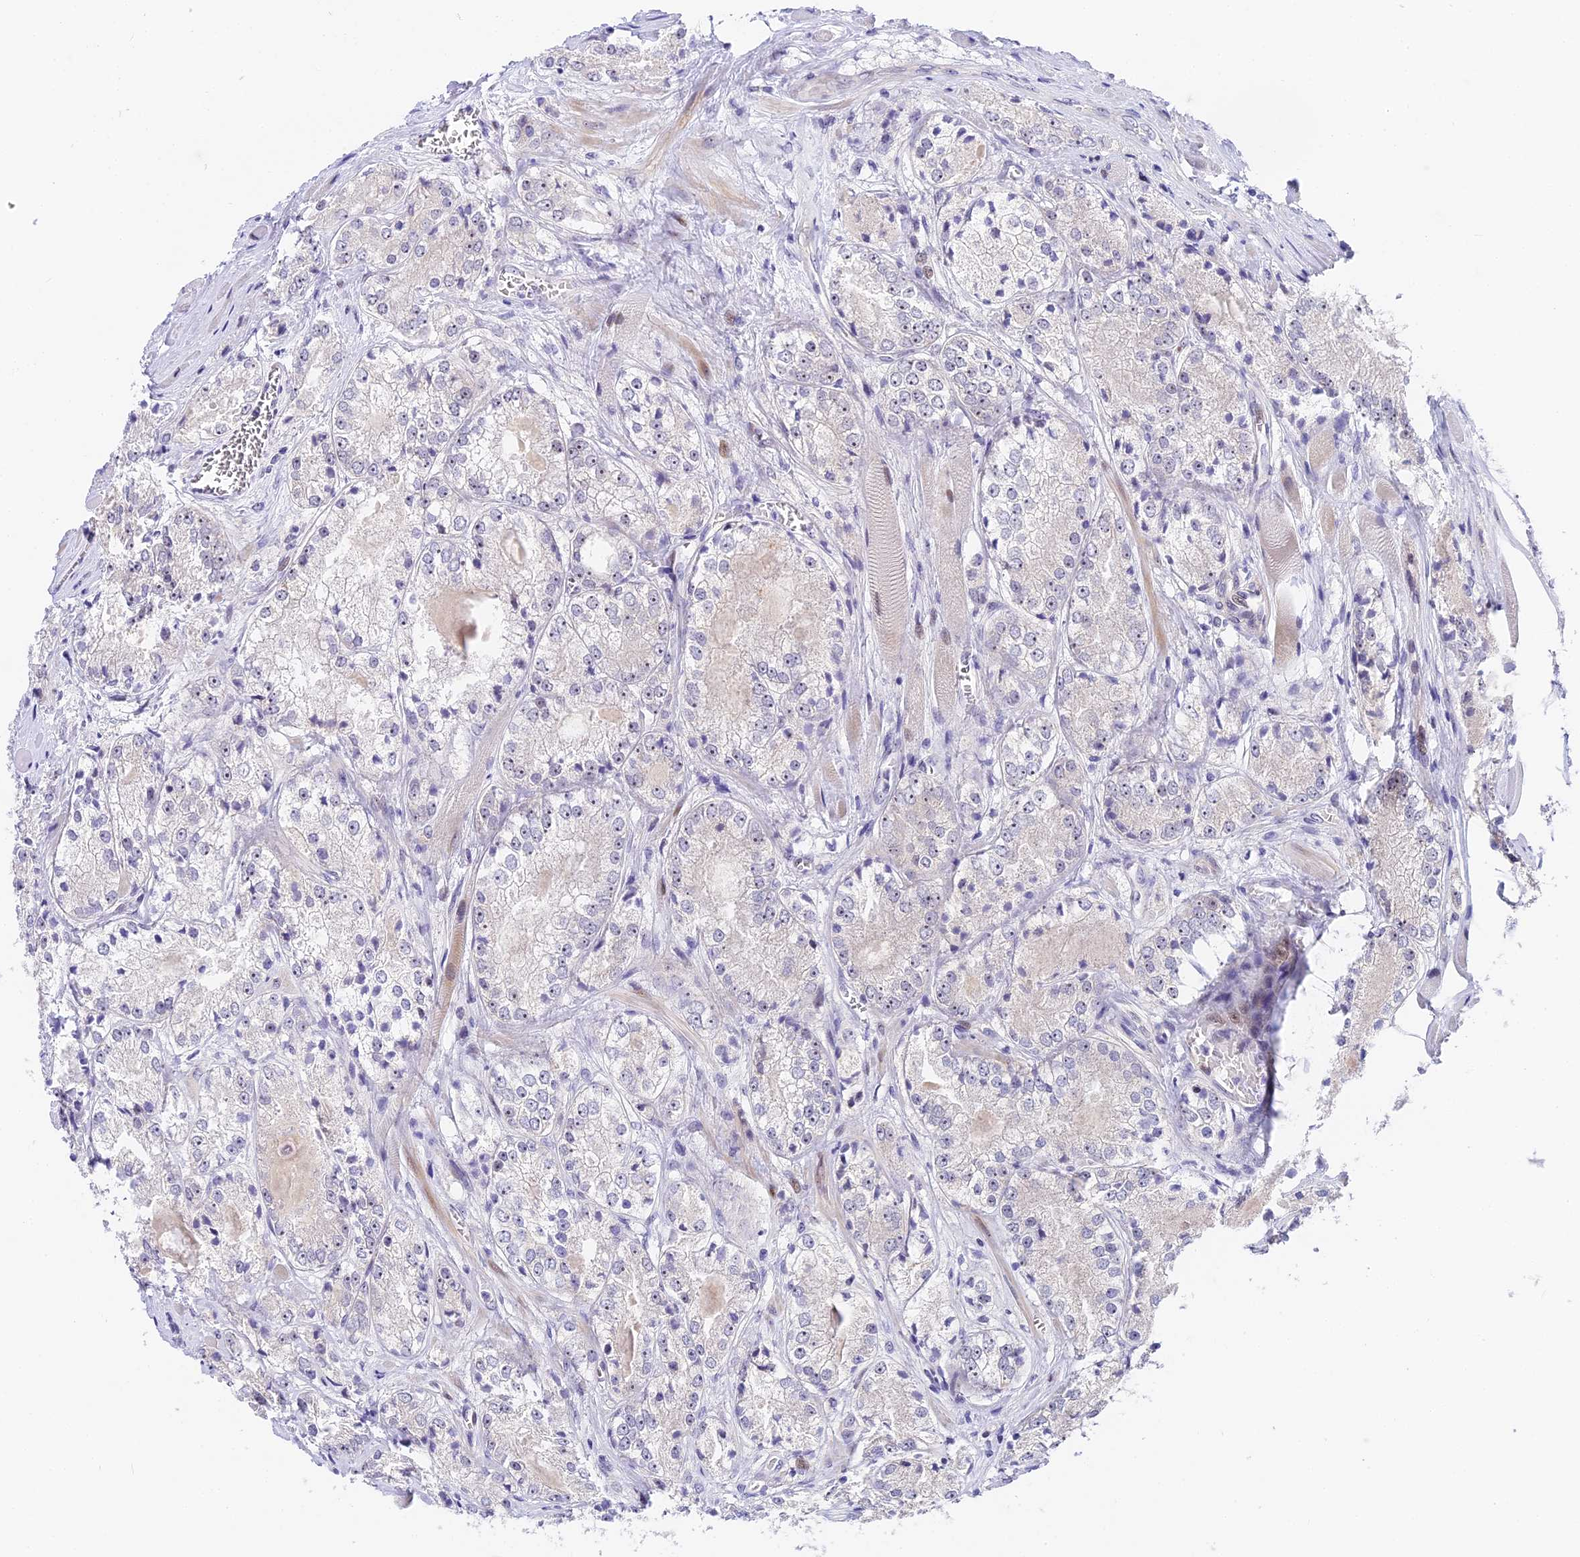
{"staining": {"intensity": "negative", "quantity": "none", "location": "none"}, "tissue": "prostate cancer", "cell_type": "Tumor cells", "image_type": "cancer", "snomed": [{"axis": "morphology", "description": "Adenocarcinoma, Low grade"}, {"axis": "topography", "description": "Prostate"}], "caption": "Immunohistochemical staining of human prostate cancer shows no significant staining in tumor cells.", "gene": "MIDN", "patient": {"sex": "male", "age": 67}}